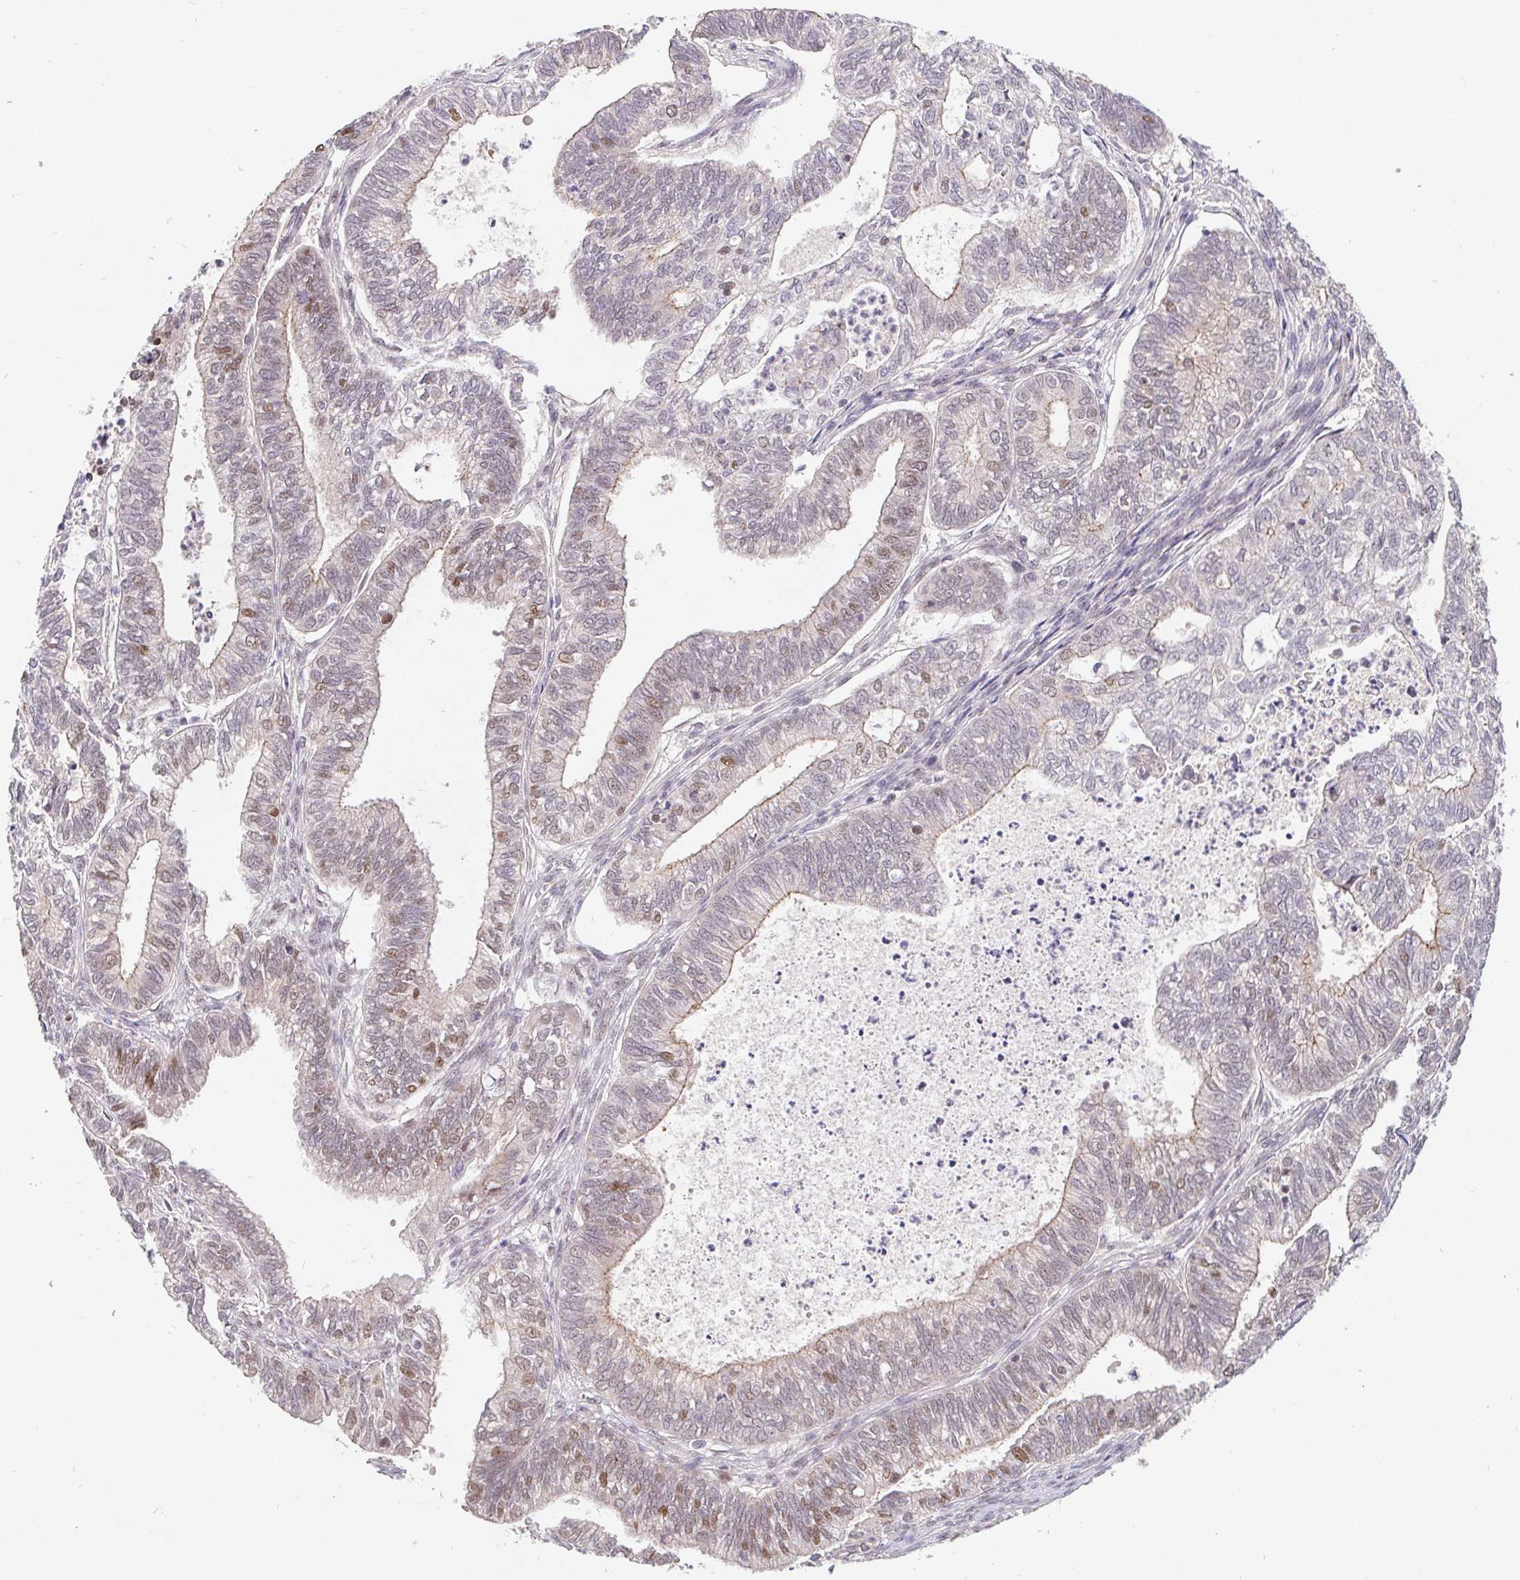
{"staining": {"intensity": "weak", "quantity": "25%-75%", "location": "nuclear"}, "tissue": "ovarian cancer", "cell_type": "Tumor cells", "image_type": "cancer", "snomed": [{"axis": "morphology", "description": "Carcinoma, endometroid"}, {"axis": "topography", "description": "Ovary"}], "caption": "A low amount of weak nuclear expression is identified in about 25%-75% of tumor cells in endometroid carcinoma (ovarian) tissue.", "gene": "POU2F1", "patient": {"sex": "female", "age": 64}}